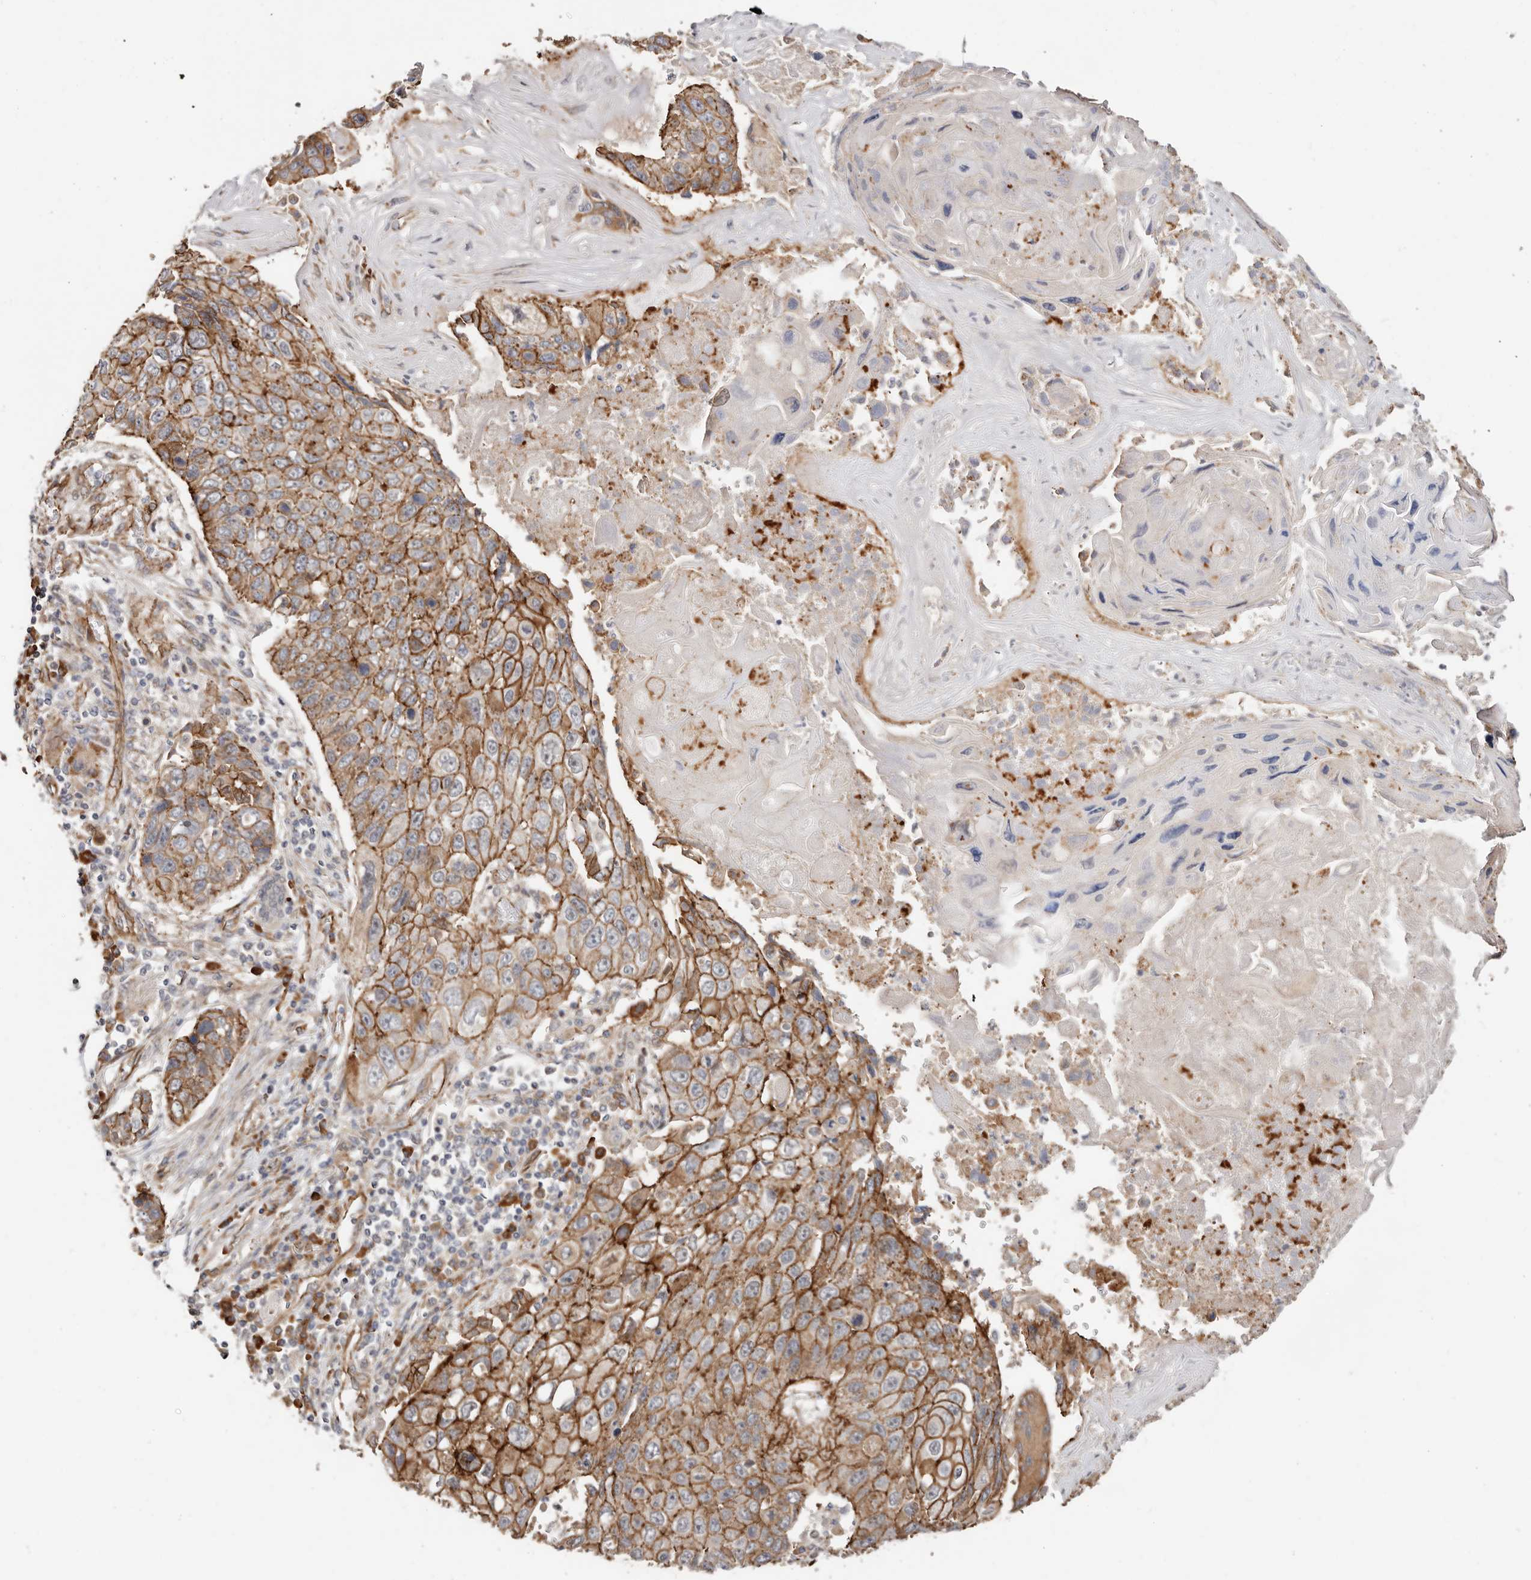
{"staining": {"intensity": "strong", "quantity": ">75%", "location": "cytoplasmic/membranous"}, "tissue": "lung cancer", "cell_type": "Tumor cells", "image_type": "cancer", "snomed": [{"axis": "morphology", "description": "Squamous cell carcinoma, NOS"}, {"axis": "topography", "description": "Lung"}], "caption": "This is an image of immunohistochemistry (IHC) staining of lung cancer, which shows strong staining in the cytoplasmic/membranous of tumor cells.", "gene": "CTNNB1", "patient": {"sex": "male", "age": 61}}